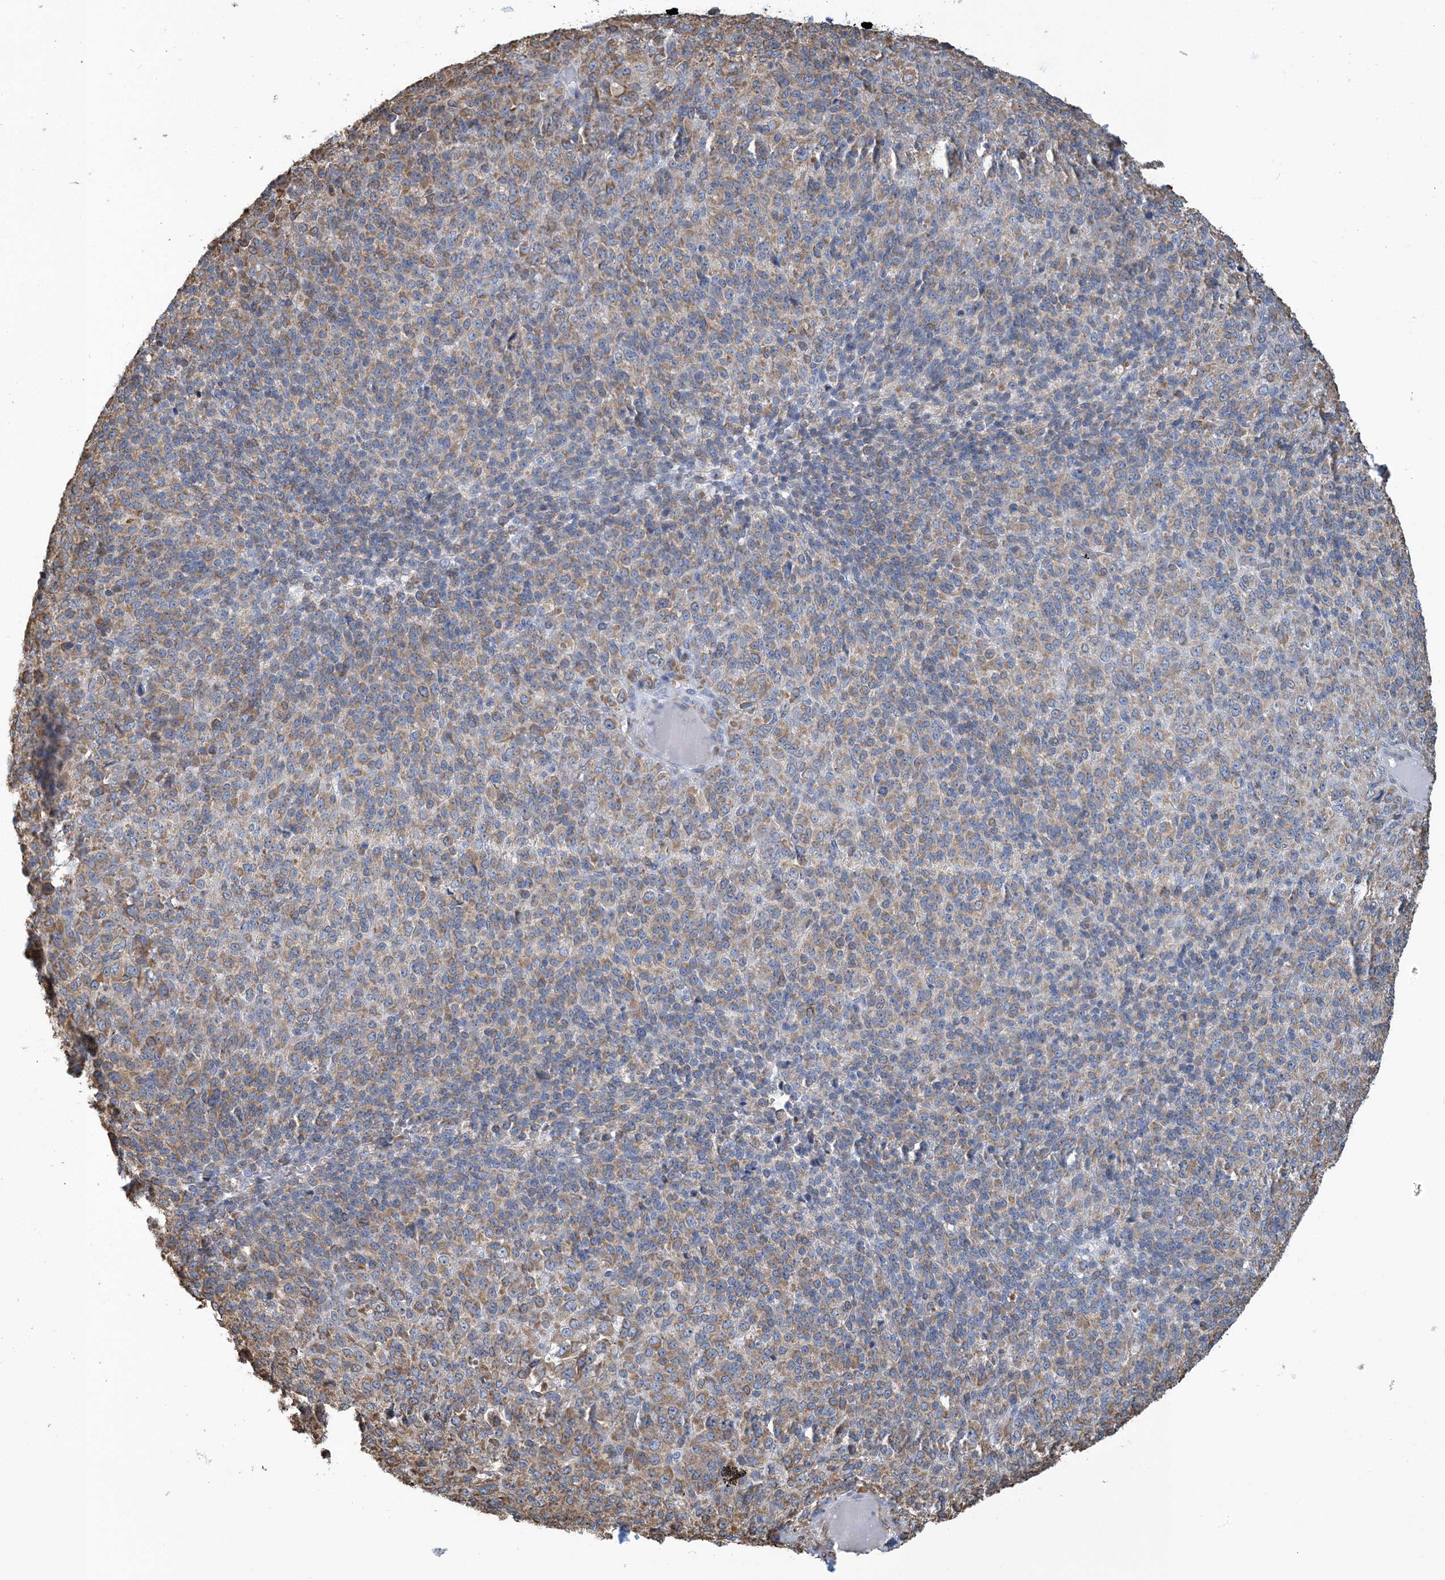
{"staining": {"intensity": "weak", "quantity": ">75%", "location": "cytoplasmic/membranous"}, "tissue": "melanoma", "cell_type": "Tumor cells", "image_type": "cancer", "snomed": [{"axis": "morphology", "description": "Malignant melanoma, Metastatic site"}, {"axis": "topography", "description": "Brain"}], "caption": "Protein staining of melanoma tissue reveals weak cytoplasmic/membranous positivity in about >75% of tumor cells. (DAB IHC with brightfield microscopy, high magnification).", "gene": "CCDC14", "patient": {"sex": "female", "age": 56}}